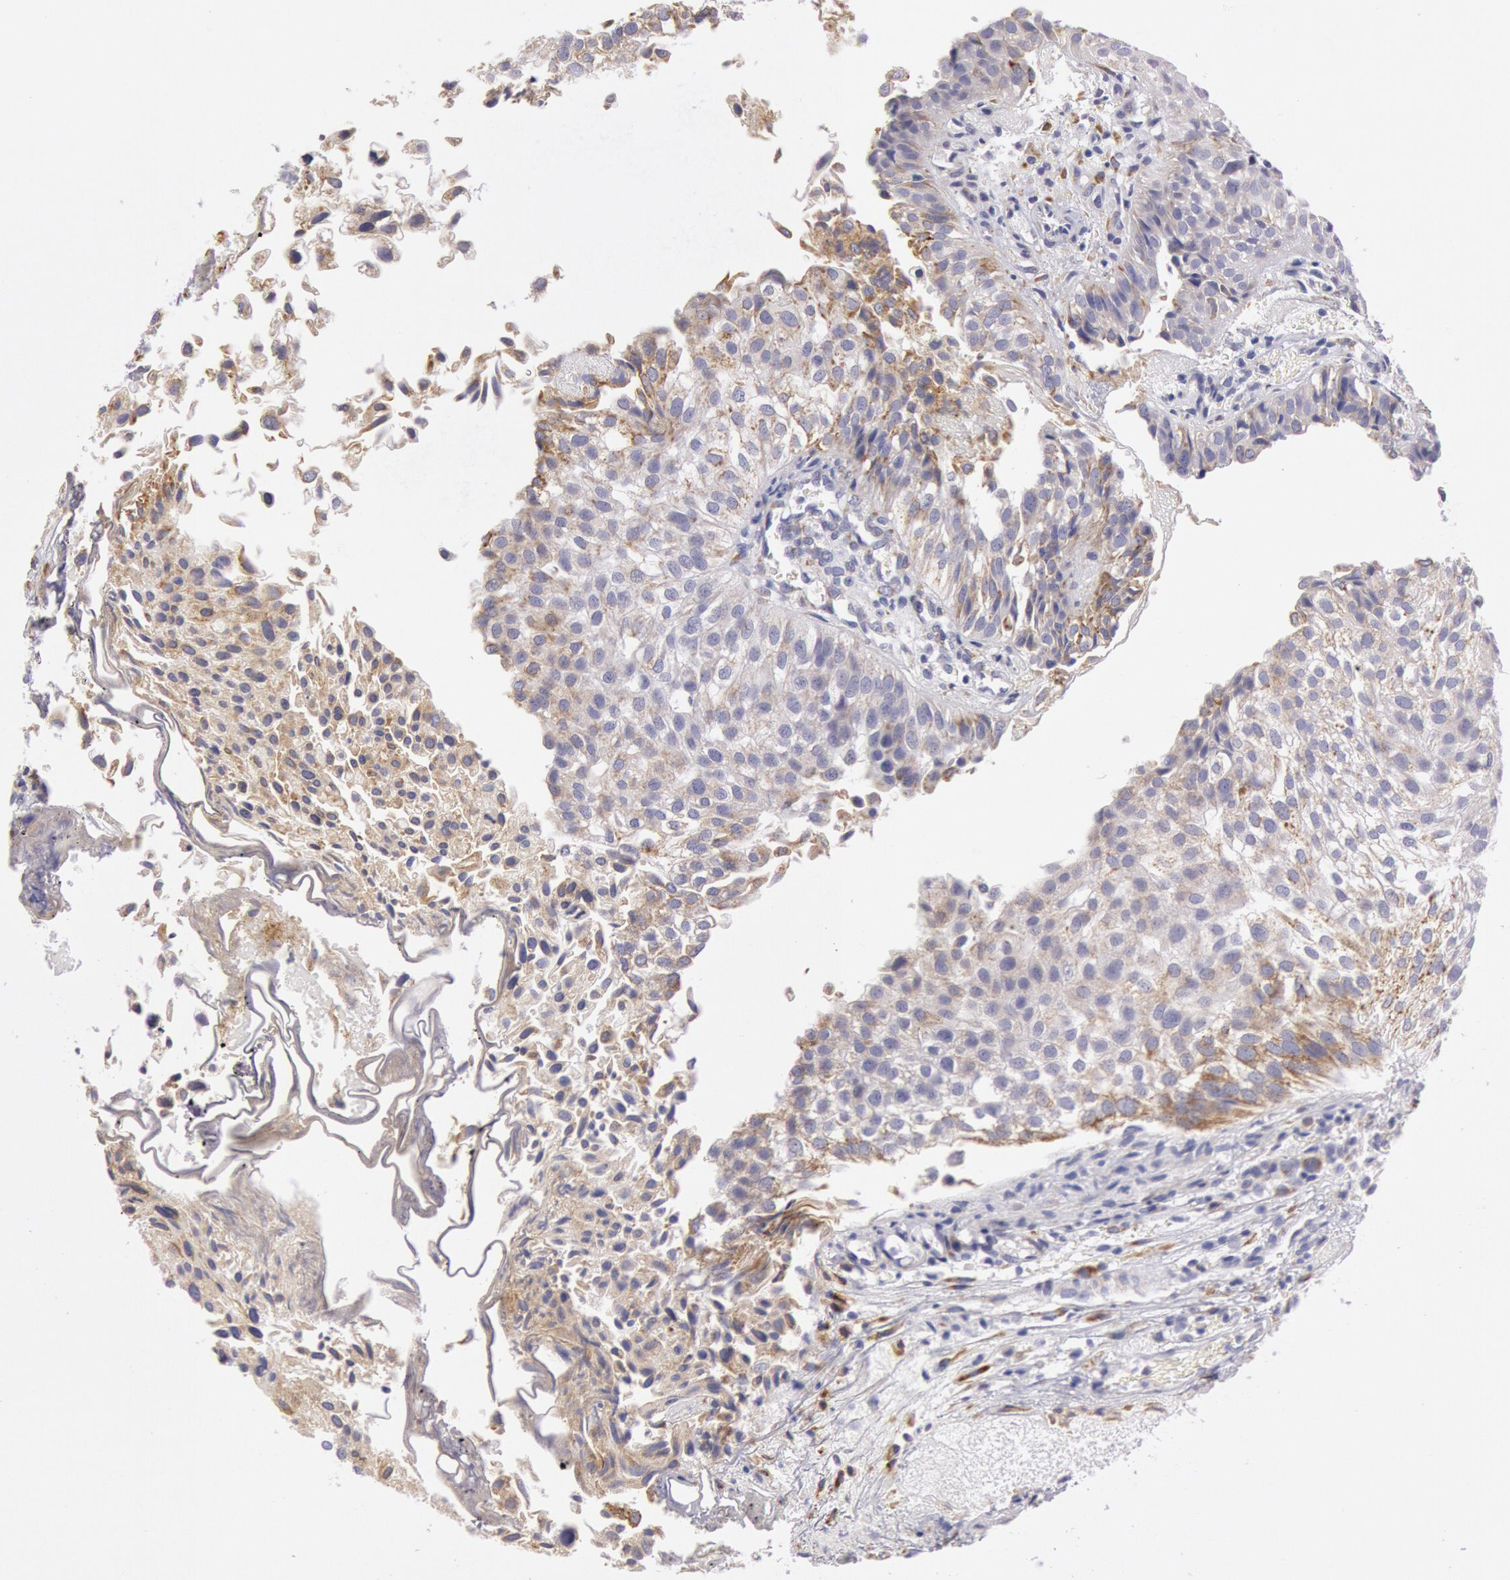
{"staining": {"intensity": "weak", "quantity": "25%-75%", "location": "cytoplasmic/membranous"}, "tissue": "urothelial cancer", "cell_type": "Tumor cells", "image_type": "cancer", "snomed": [{"axis": "morphology", "description": "Urothelial carcinoma, Low grade"}, {"axis": "topography", "description": "Urinary bladder"}], "caption": "Immunohistochemical staining of low-grade urothelial carcinoma exhibits weak cytoplasmic/membranous protein staining in approximately 25%-75% of tumor cells.", "gene": "CIDEB", "patient": {"sex": "female", "age": 89}}